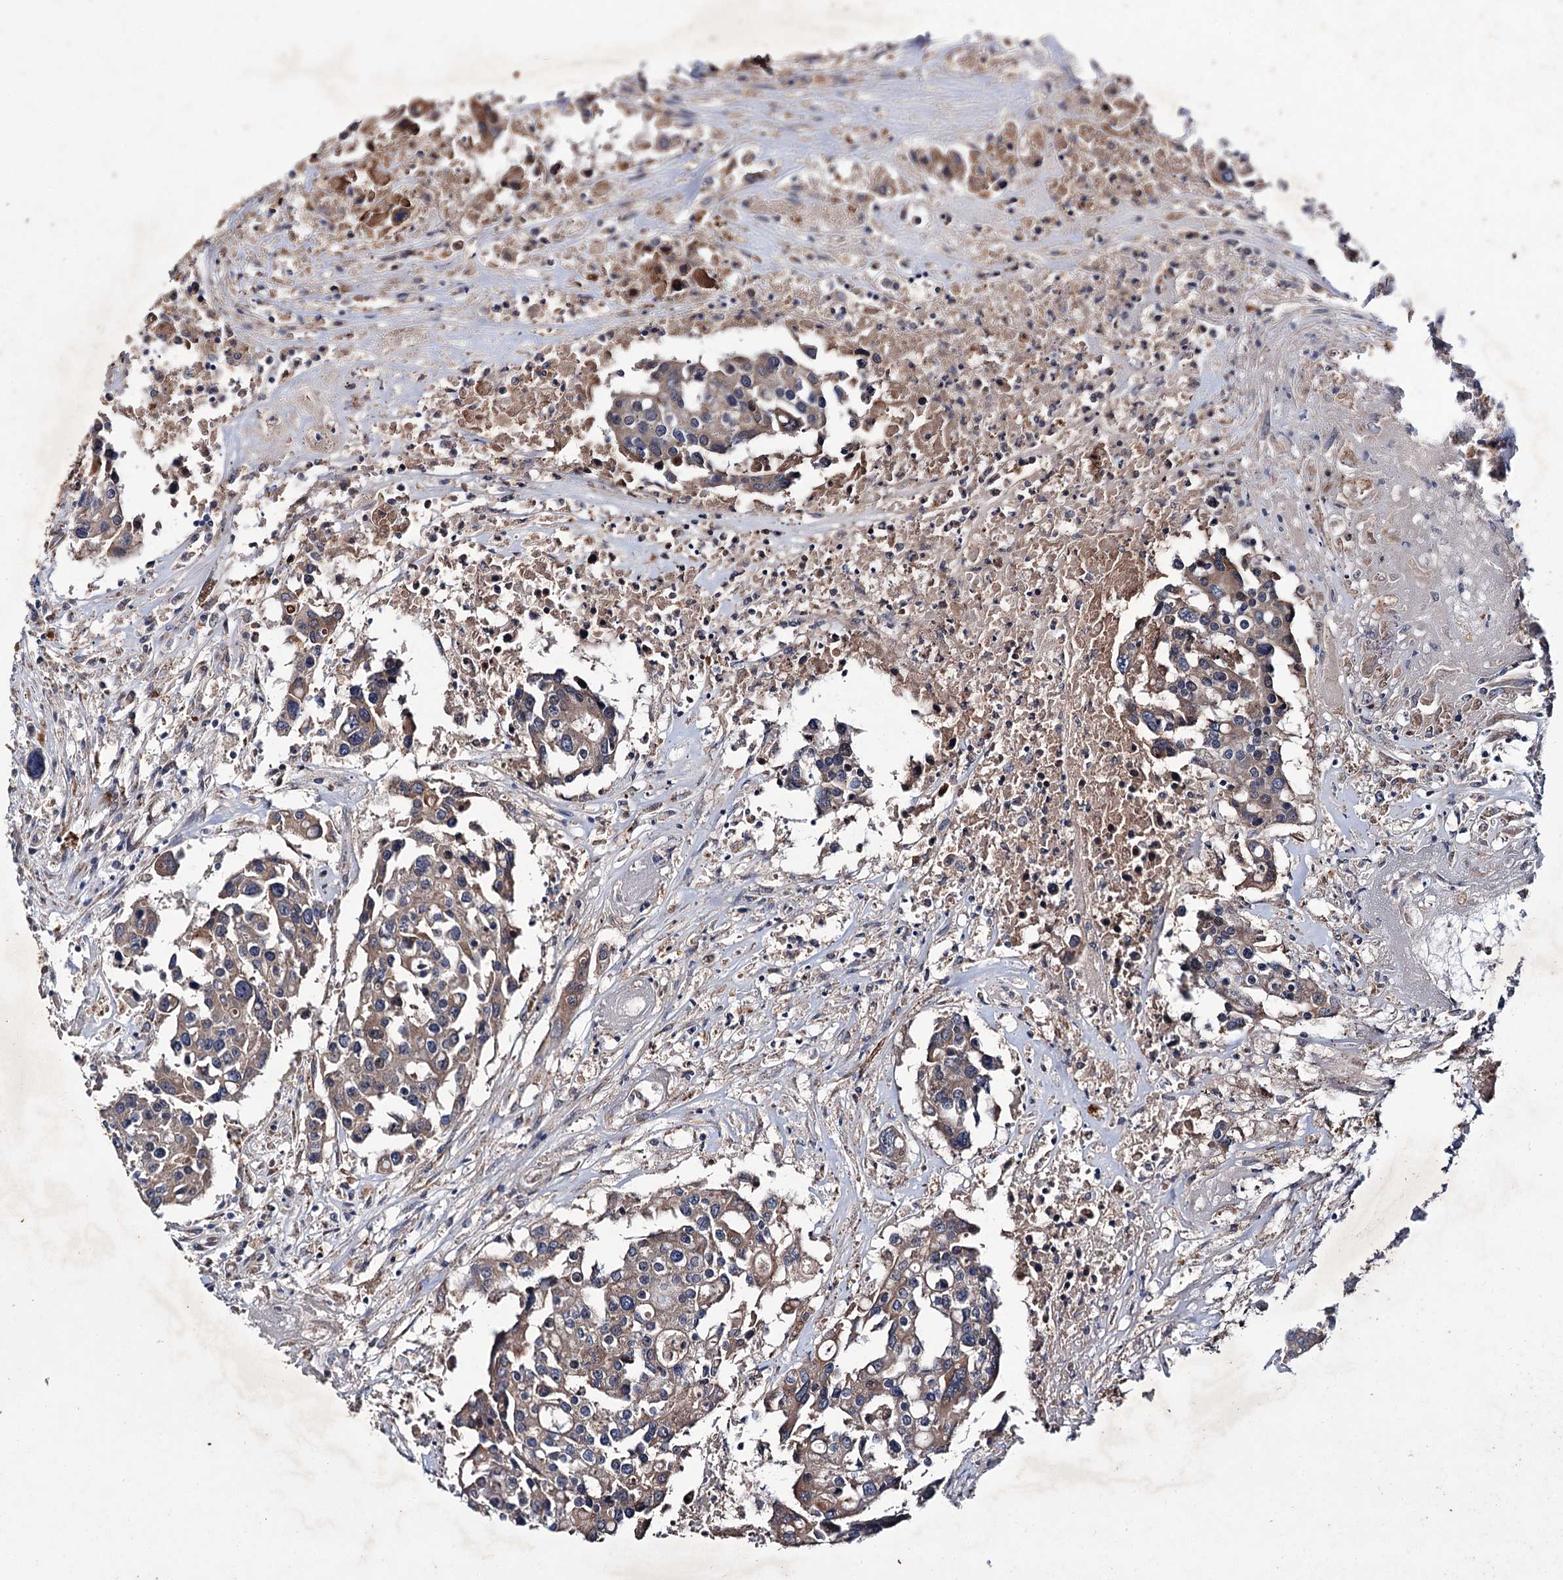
{"staining": {"intensity": "weak", "quantity": "25%-75%", "location": "cytoplasmic/membranous"}, "tissue": "colorectal cancer", "cell_type": "Tumor cells", "image_type": "cancer", "snomed": [{"axis": "morphology", "description": "Adenocarcinoma, NOS"}, {"axis": "topography", "description": "Colon"}], "caption": "Protein expression analysis of human adenocarcinoma (colorectal) reveals weak cytoplasmic/membranous expression in about 25%-75% of tumor cells. Nuclei are stained in blue.", "gene": "PTPN3", "patient": {"sex": "male", "age": 77}}